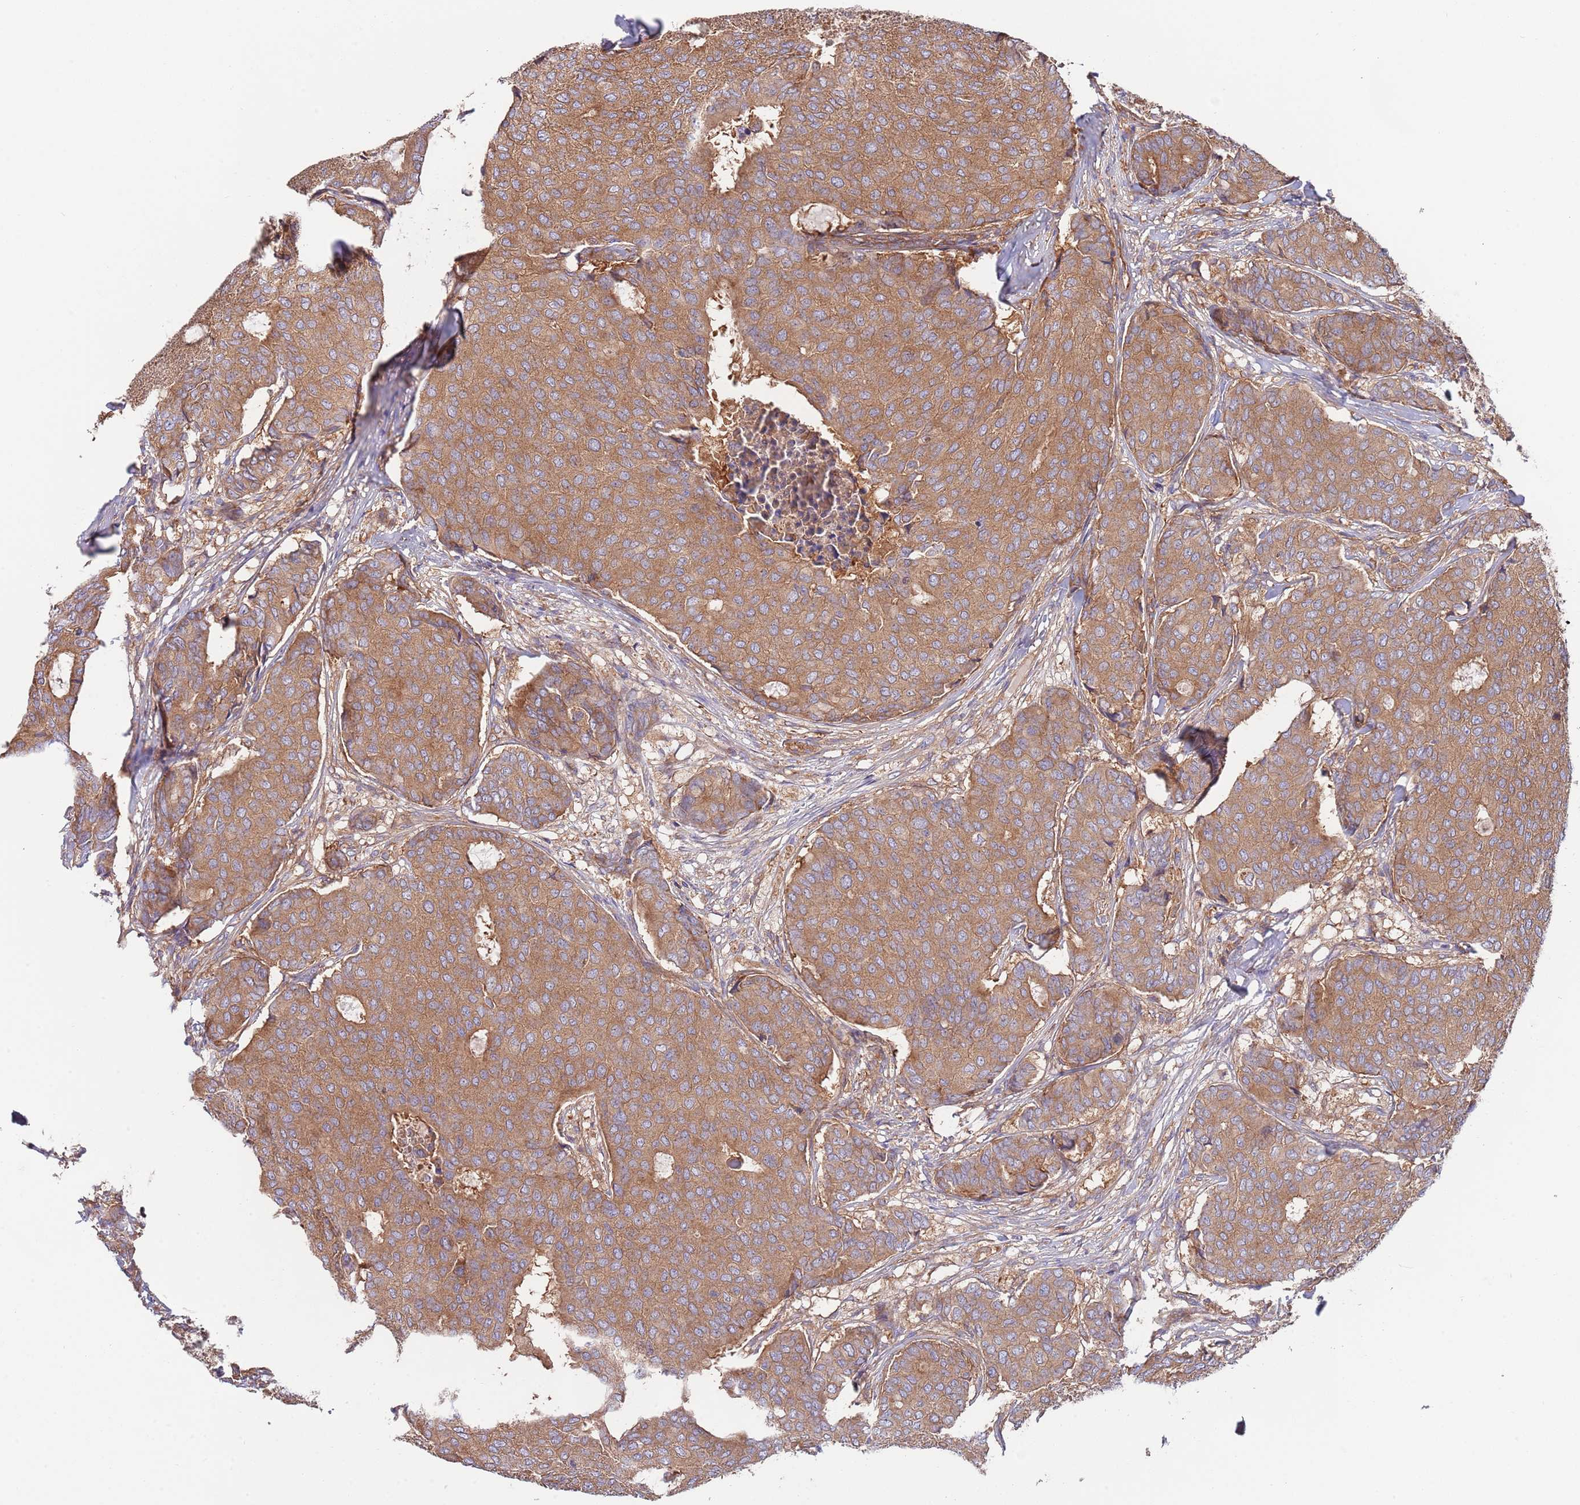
{"staining": {"intensity": "moderate", "quantity": ">75%", "location": "cytoplasmic/membranous"}, "tissue": "breast cancer", "cell_type": "Tumor cells", "image_type": "cancer", "snomed": [{"axis": "morphology", "description": "Duct carcinoma"}, {"axis": "topography", "description": "Breast"}], "caption": "Brown immunohistochemical staining in human breast cancer (infiltrating ductal carcinoma) exhibits moderate cytoplasmic/membranous positivity in about >75% of tumor cells.", "gene": "EIF3F", "patient": {"sex": "female", "age": 75}}